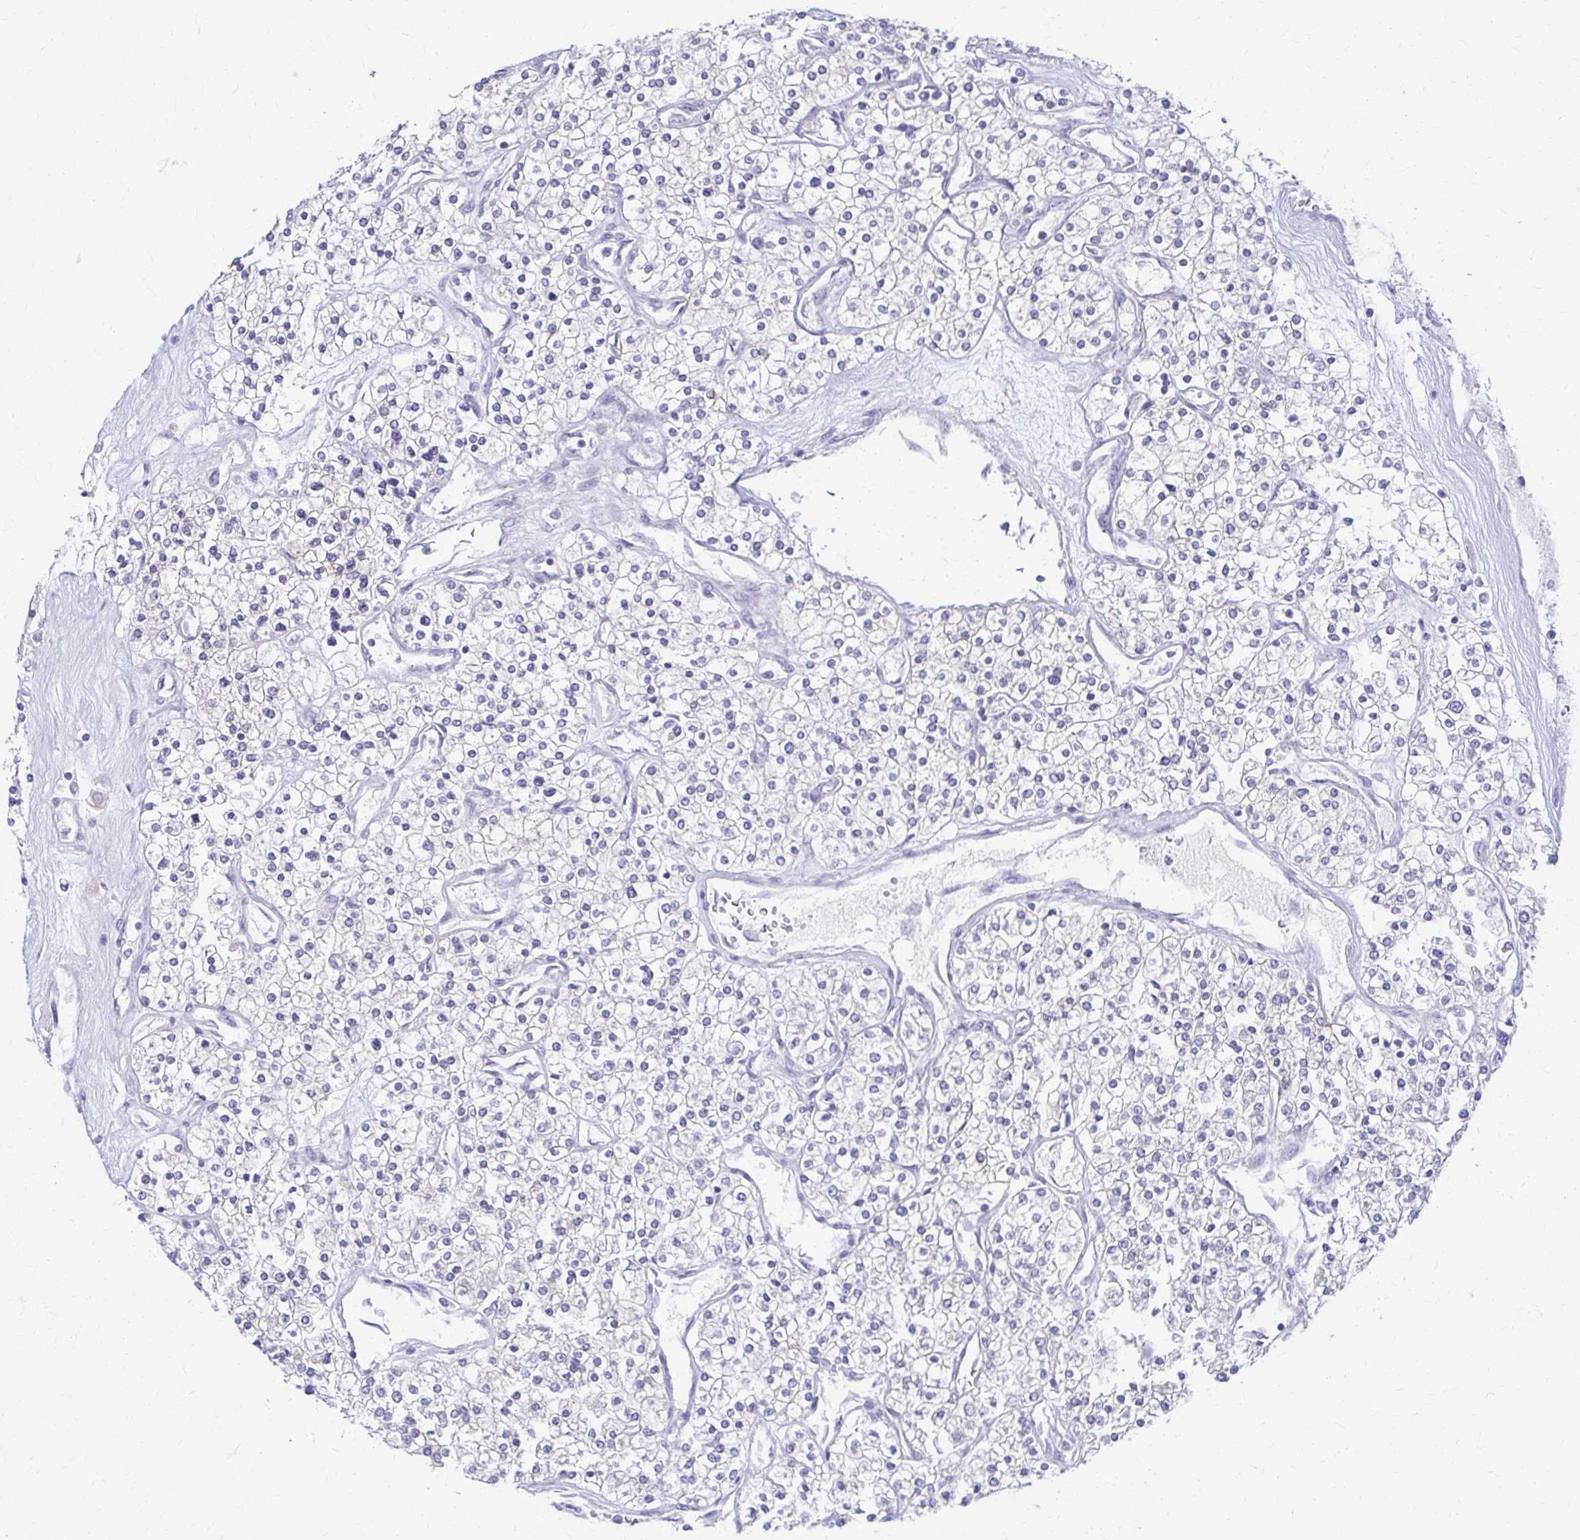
{"staining": {"intensity": "negative", "quantity": "none", "location": "none"}, "tissue": "renal cancer", "cell_type": "Tumor cells", "image_type": "cancer", "snomed": [{"axis": "morphology", "description": "Adenocarcinoma, NOS"}, {"axis": "topography", "description": "Kidney"}], "caption": "Protein analysis of renal cancer (adenocarcinoma) exhibits no significant positivity in tumor cells. (DAB immunohistochemistry visualized using brightfield microscopy, high magnification).", "gene": "SAMD13", "patient": {"sex": "male", "age": 80}}